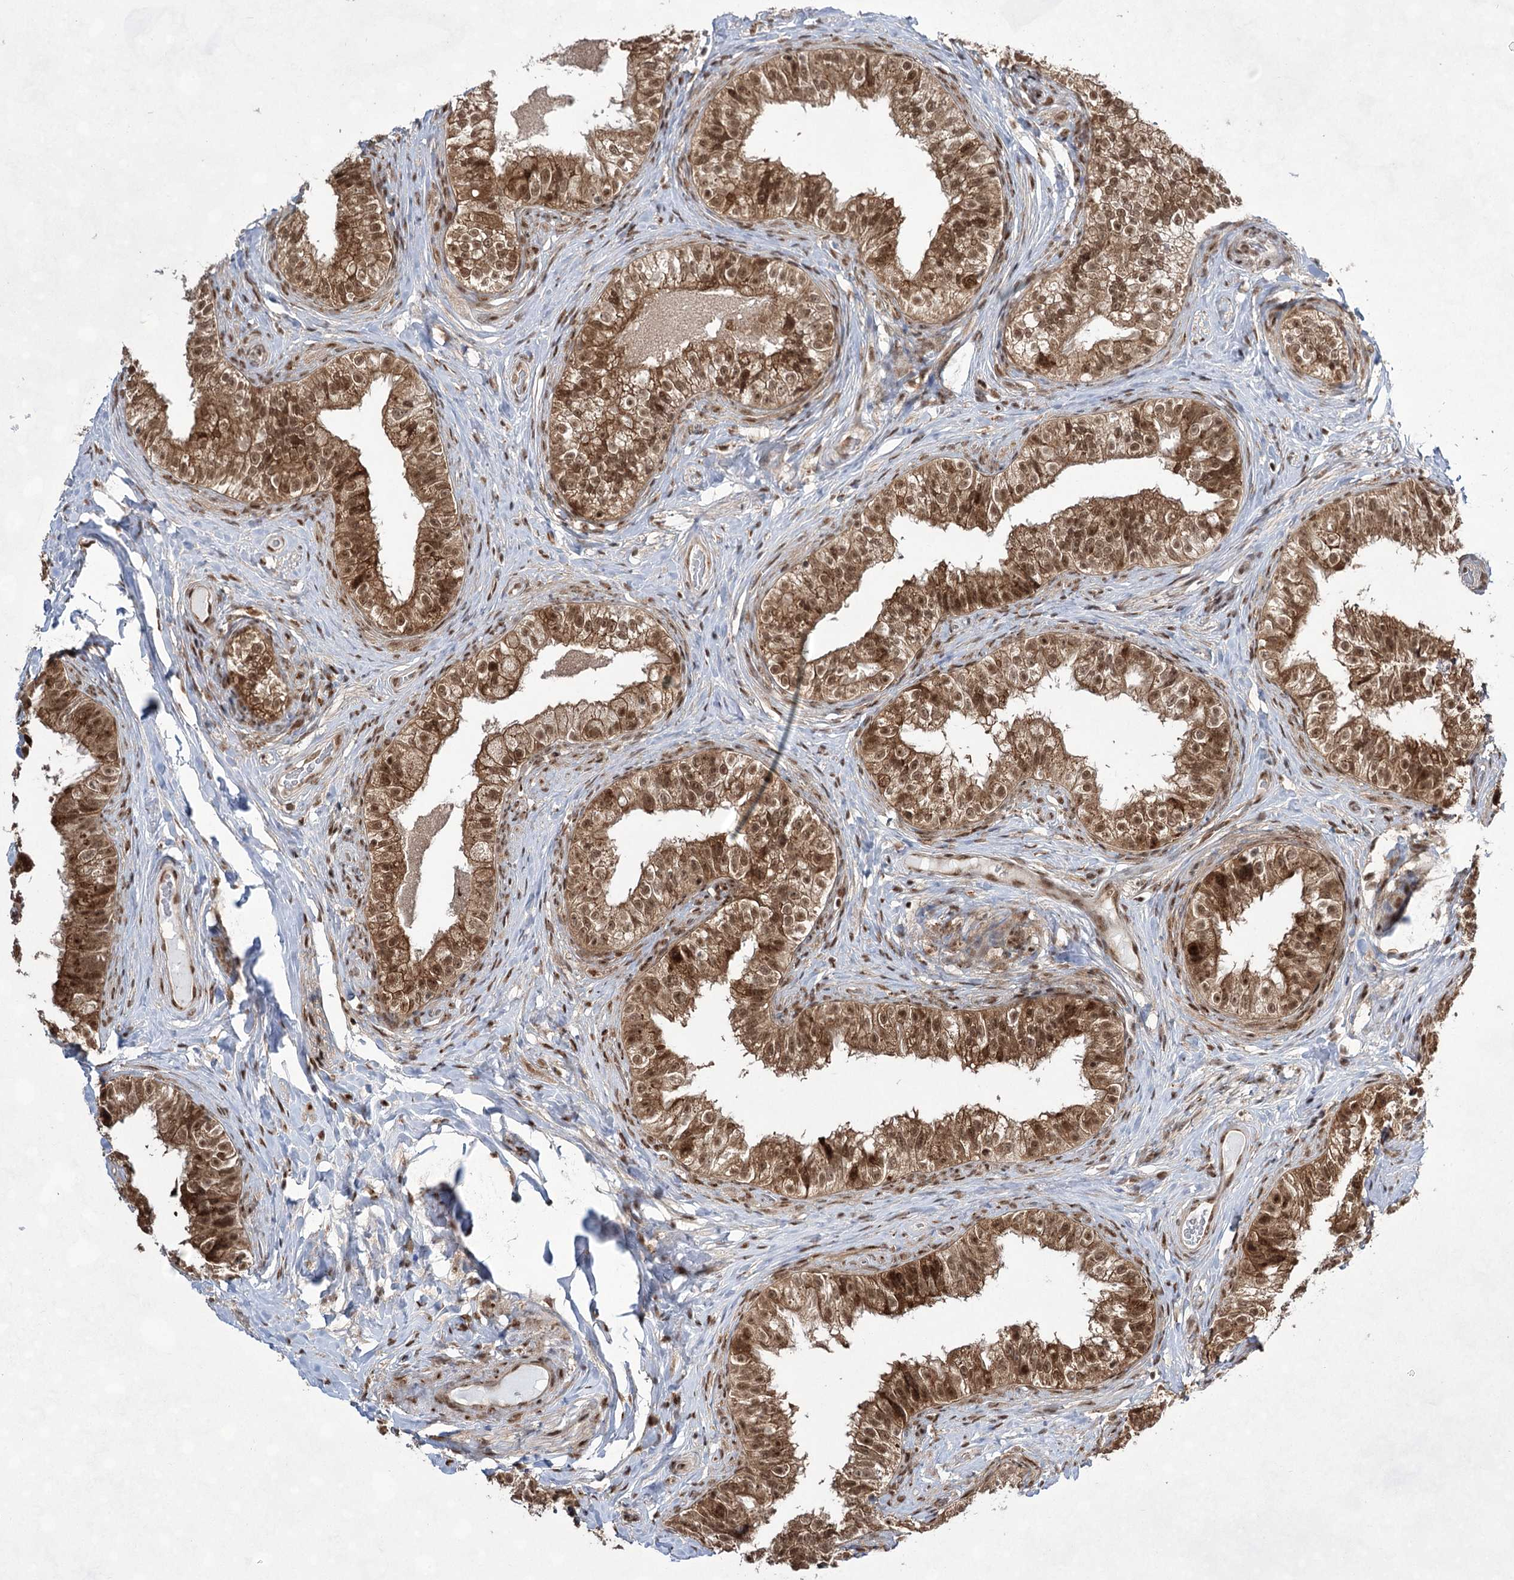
{"staining": {"intensity": "strong", "quantity": ">75%", "location": "cytoplasmic/membranous,nuclear"}, "tissue": "epididymis", "cell_type": "Glandular cells", "image_type": "normal", "snomed": [{"axis": "morphology", "description": "Normal tissue, NOS"}, {"axis": "topography", "description": "Epididymis"}], "caption": "Epididymis stained for a protein displays strong cytoplasmic/membranous,nuclear positivity in glandular cells. Using DAB (brown) and hematoxylin (blue) stains, captured at high magnification using brightfield microscopy.", "gene": "ZCCHC8", "patient": {"sex": "male", "age": 49}}